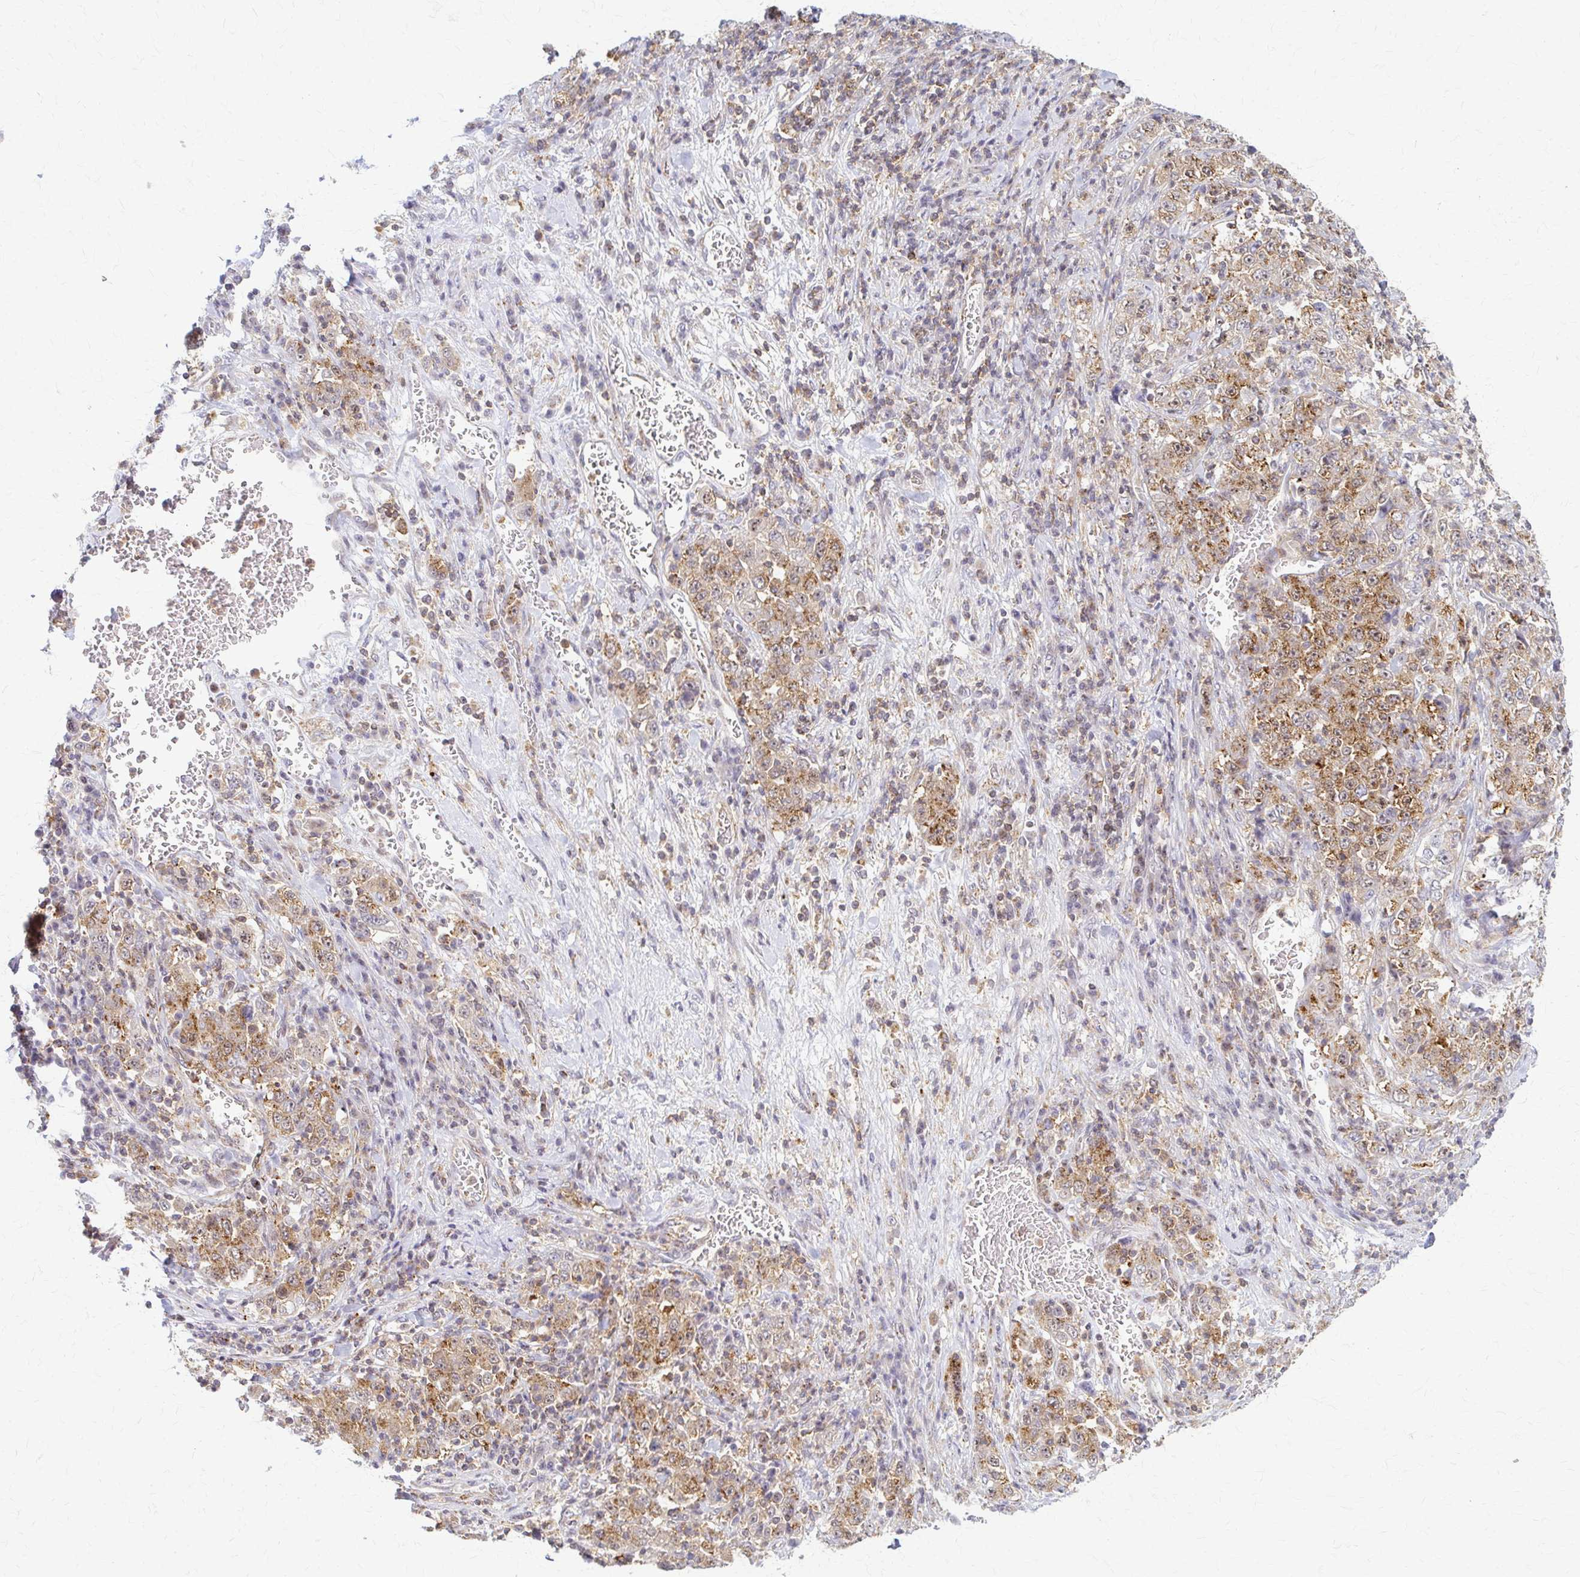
{"staining": {"intensity": "weak", "quantity": "25%-75%", "location": "cytoplasmic/membranous"}, "tissue": "stomach cancer", "cell_type": "Tumor cells", "image_type": "cancer", "snomed": [{"axis": "morphology", "description": "Normal tissue, NOS"}, {"axis": "morphology", "description": "Adenocarcinoma, NOS"}, {"axis": "topography", "description": "Stomach, upper"}, {"axis": "topography", "description": "Stomach"}], "caption": "Immunohistochemistry (IHC) photomicrograph of human stomach cancer stained for a protein (brown), which reveals low levels of weak cytoplasmic/membranous staining in about 25%-75% of tumor cells.", "gene": "ARHGAP35", "patient": {"sex": "male", "age": 59}}